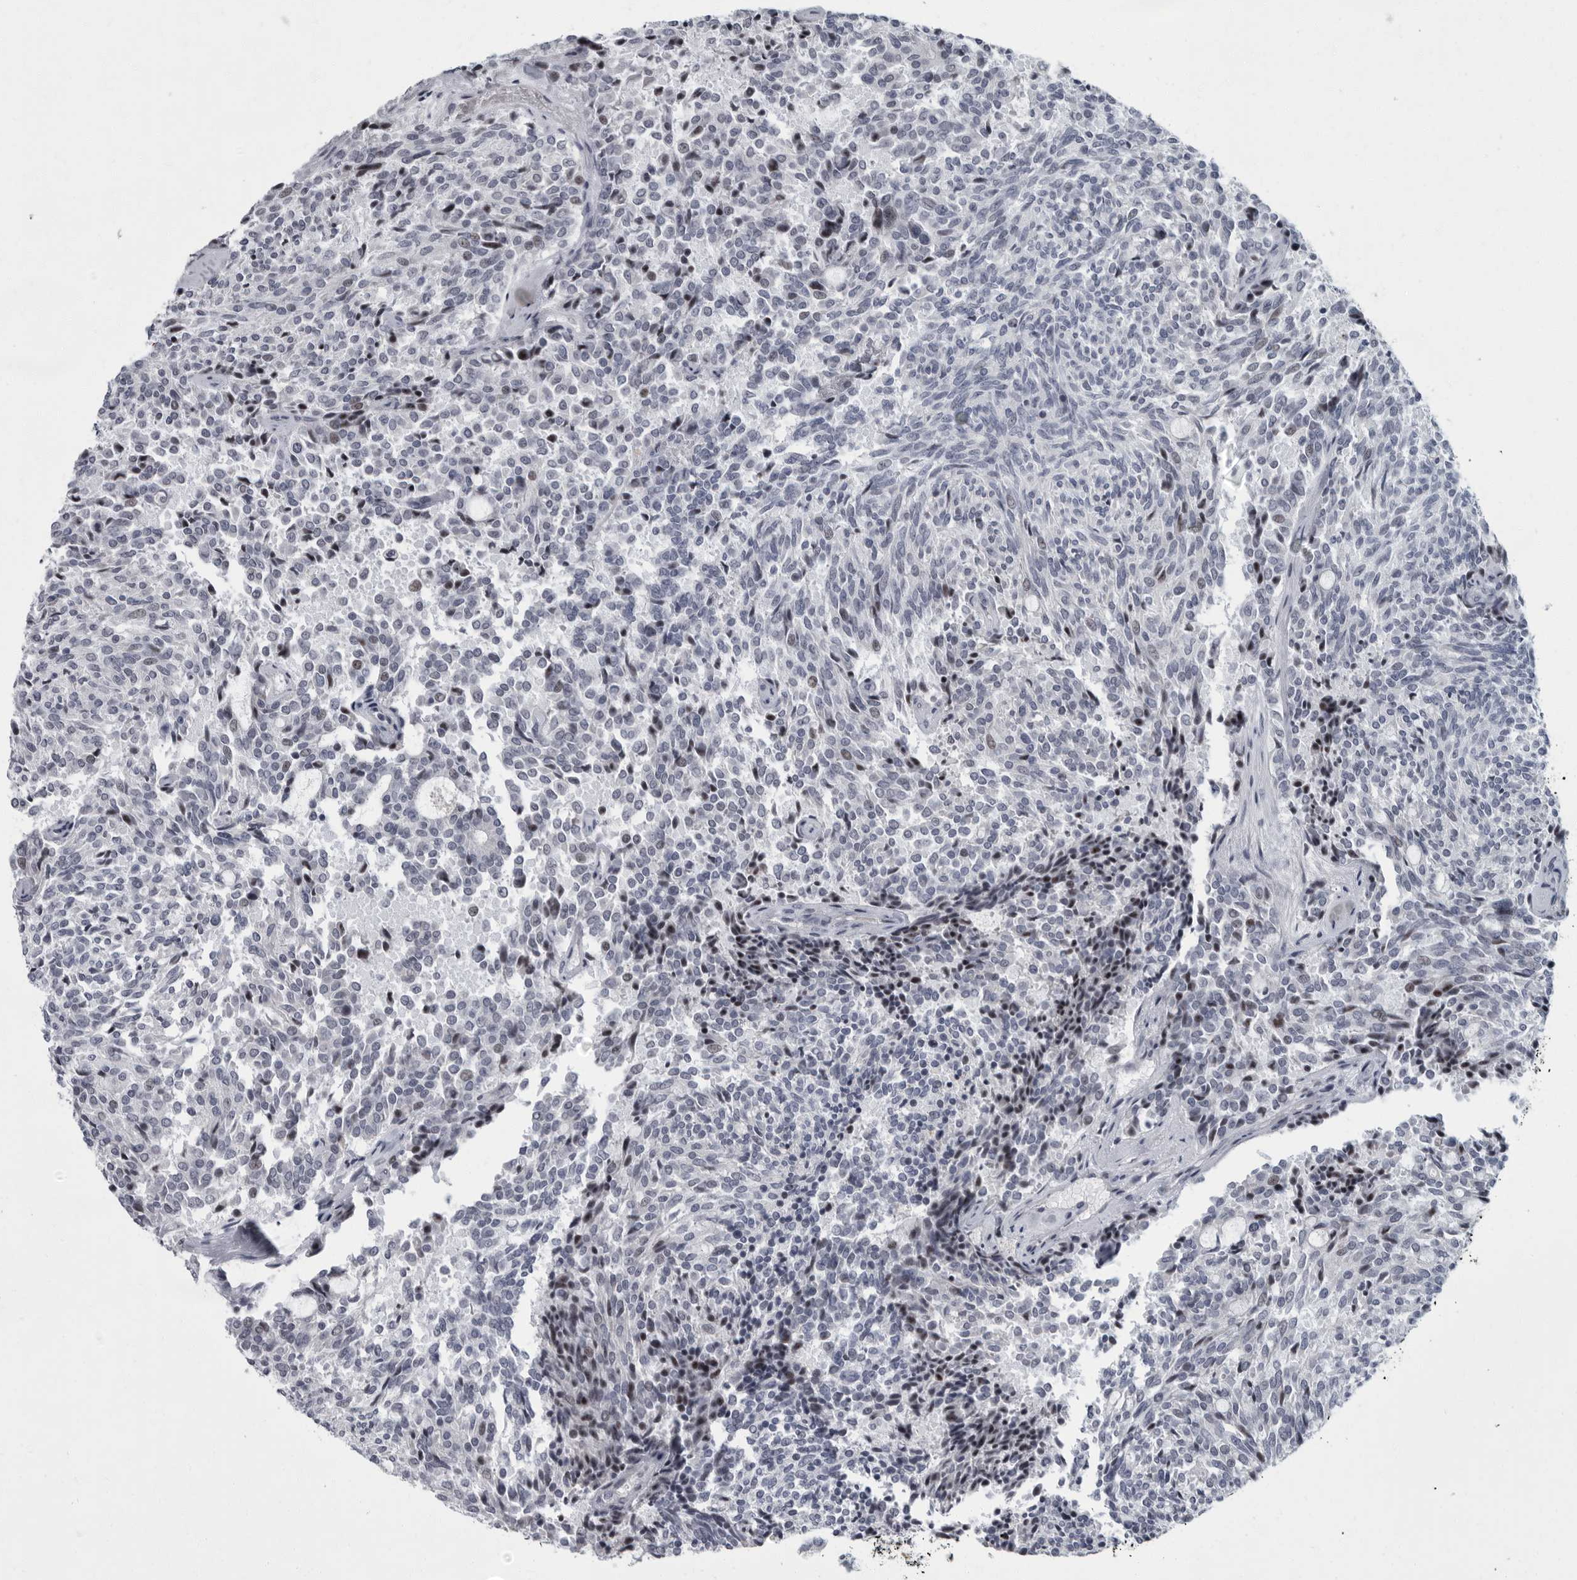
{"staining": {"intensity": "weak", "quantity": "<25%", "location": "nuclear"}, "tissue": "carcinoid", "cell_type": "Tumor cells", "image_type": "cancer", "snomed": [{"axis": "morphology", "description": "Carcinoid, malignant, NOS"}, {"axis": "topography", "description": "Pancreas"}], "caption": "Carcinoid was stained to show a protein in brown. There is no significant staining in tumor cells.", "gene": "SLC25A39", "patient": {"sex": "female", "age": 54}}